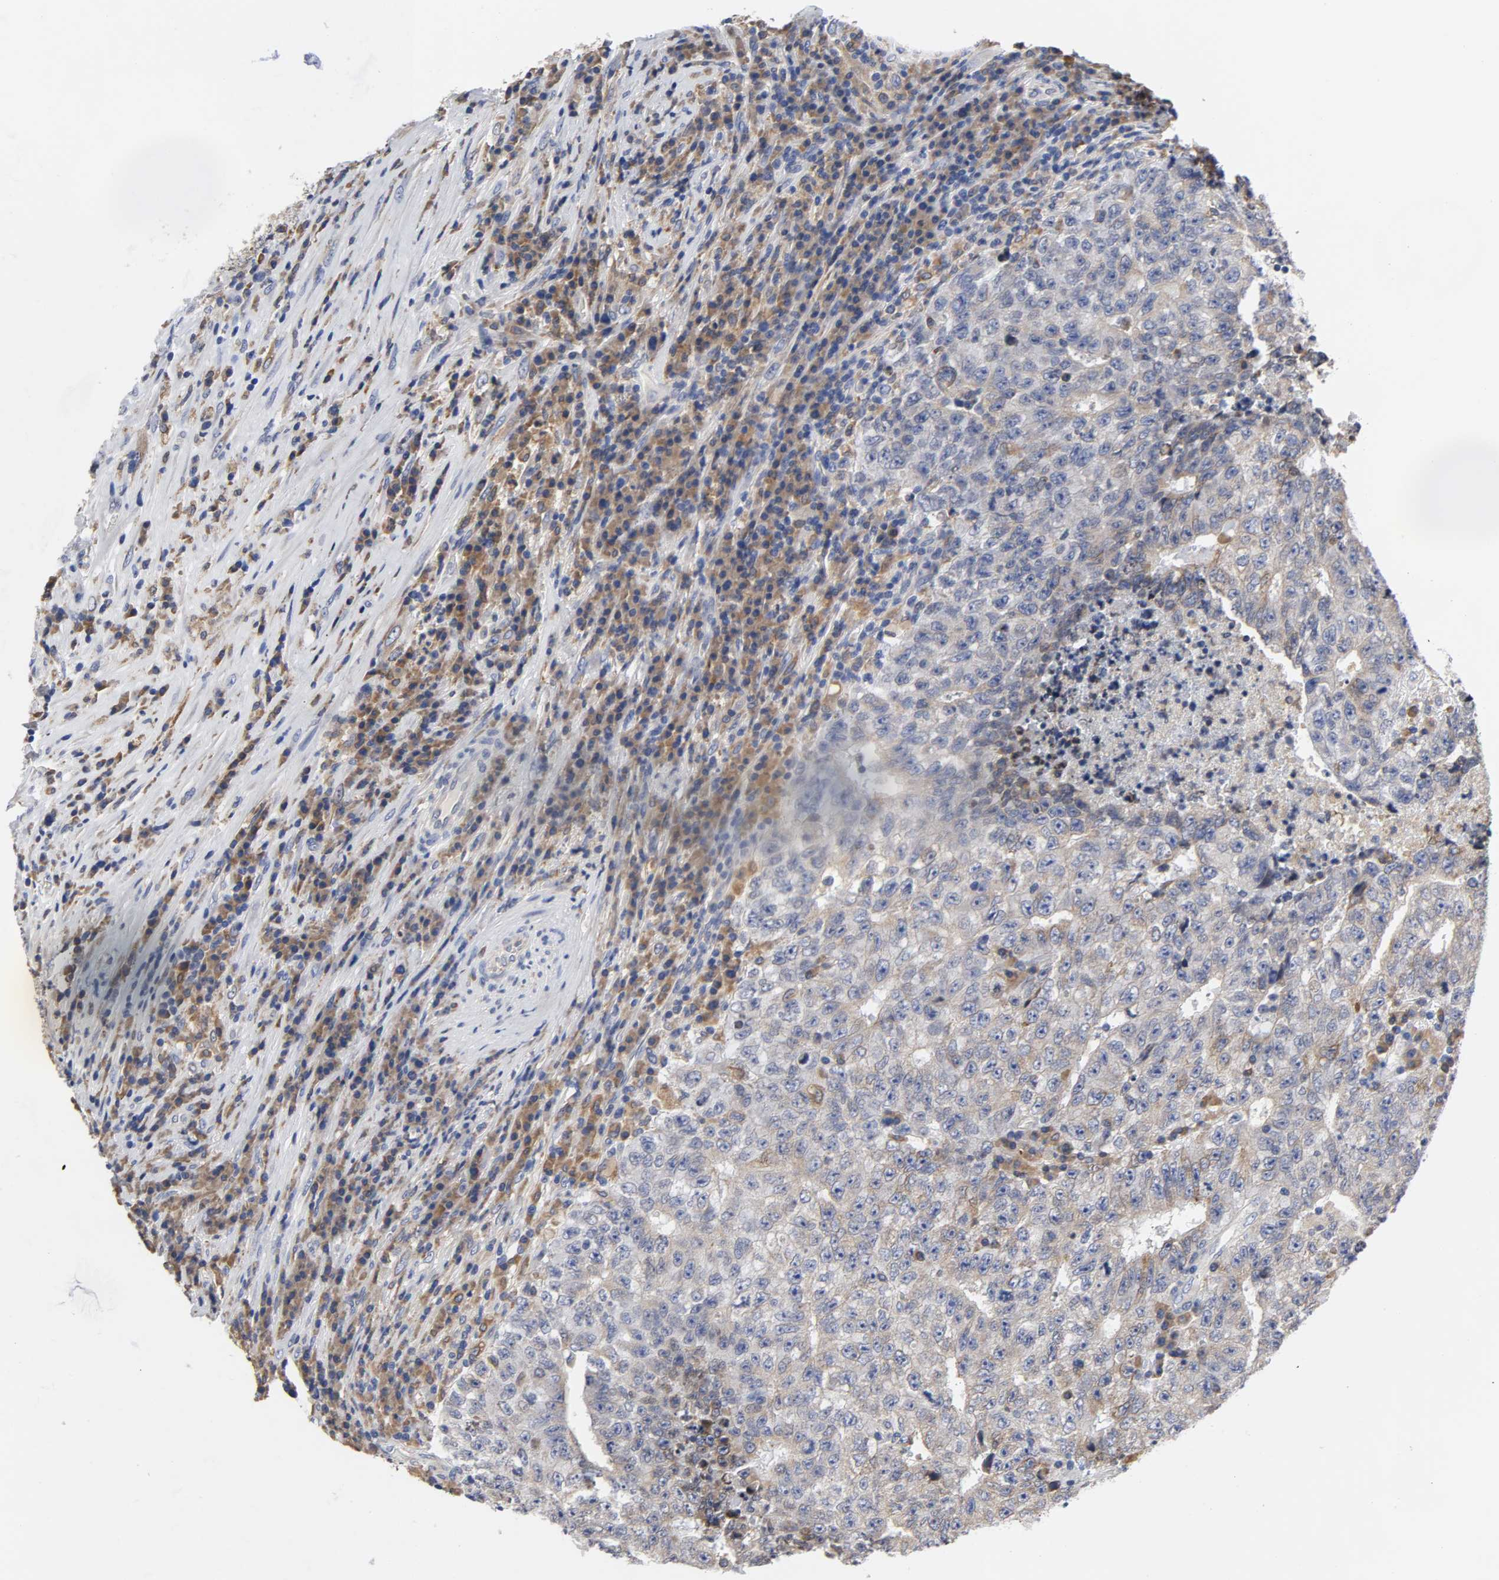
{"staining": {"intensity": "weak", "quantity": ">75%", "location": "cytoplasmic/membranous"}, "tissue": "testis cancer", "cell_type": "Tumor cells", "image_type": "cancer", "snomed": [{"axis": "morphology", "description": "Necrosis, NOS"}, {"axis": "morphology", "description": "Carcinoma, Embryonal, NOS"}, {"axis": "topography", "description": "Testis"}], "caption": "About >75% of tumor cells in testis cancer show weak cytoplasmic/membranous protein positivity as visualized by brown immunohistochemical staining.", "gene": "HCK", "patient": {"sex": "male", "age": 19}}